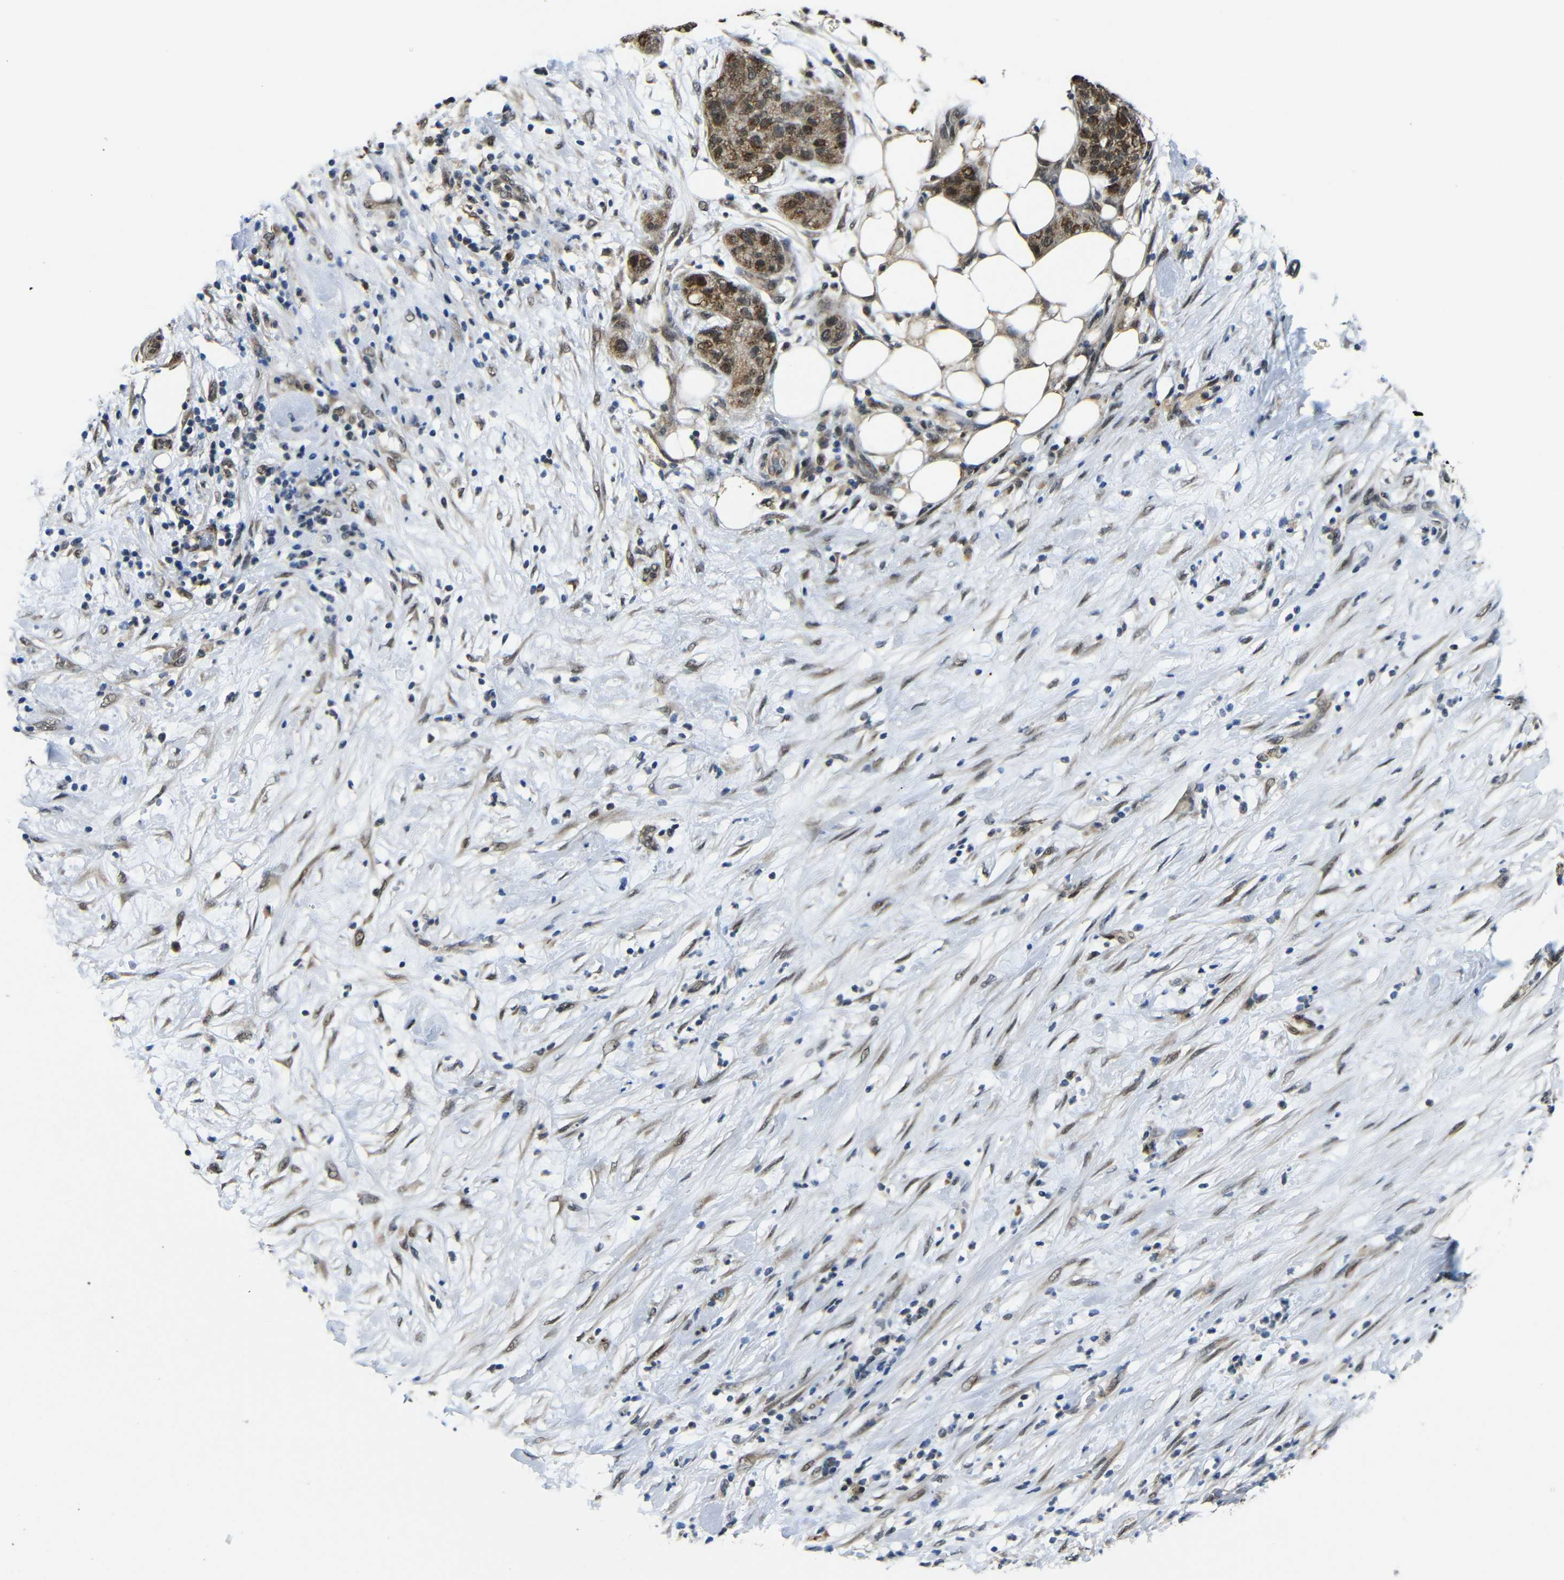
{"staining": {"intensity": "moderate", "quantity": "<25%", "location": "cytoplasmic/membranous,nuclear"}, "tissue": "pancreatic cancer", "cell_type": "Tumor cells", "image_type": "cancer", "snomed": [{"axis": "morphology", "description": "Adenocarcinoma, NOS"}, {"axis": "topography", "description": "Pancreas"}], "caption": "High-power microscopy captured an immunohistochemistry photomicrograph of pancreatic cancer (adenocarcinoma), revealing moderate cytoplasmic/membranous and nuclear positivity in about <25% of tumor cells.", "gene": "FAM172A", "patient": {"sex": "female", "age": 78}}